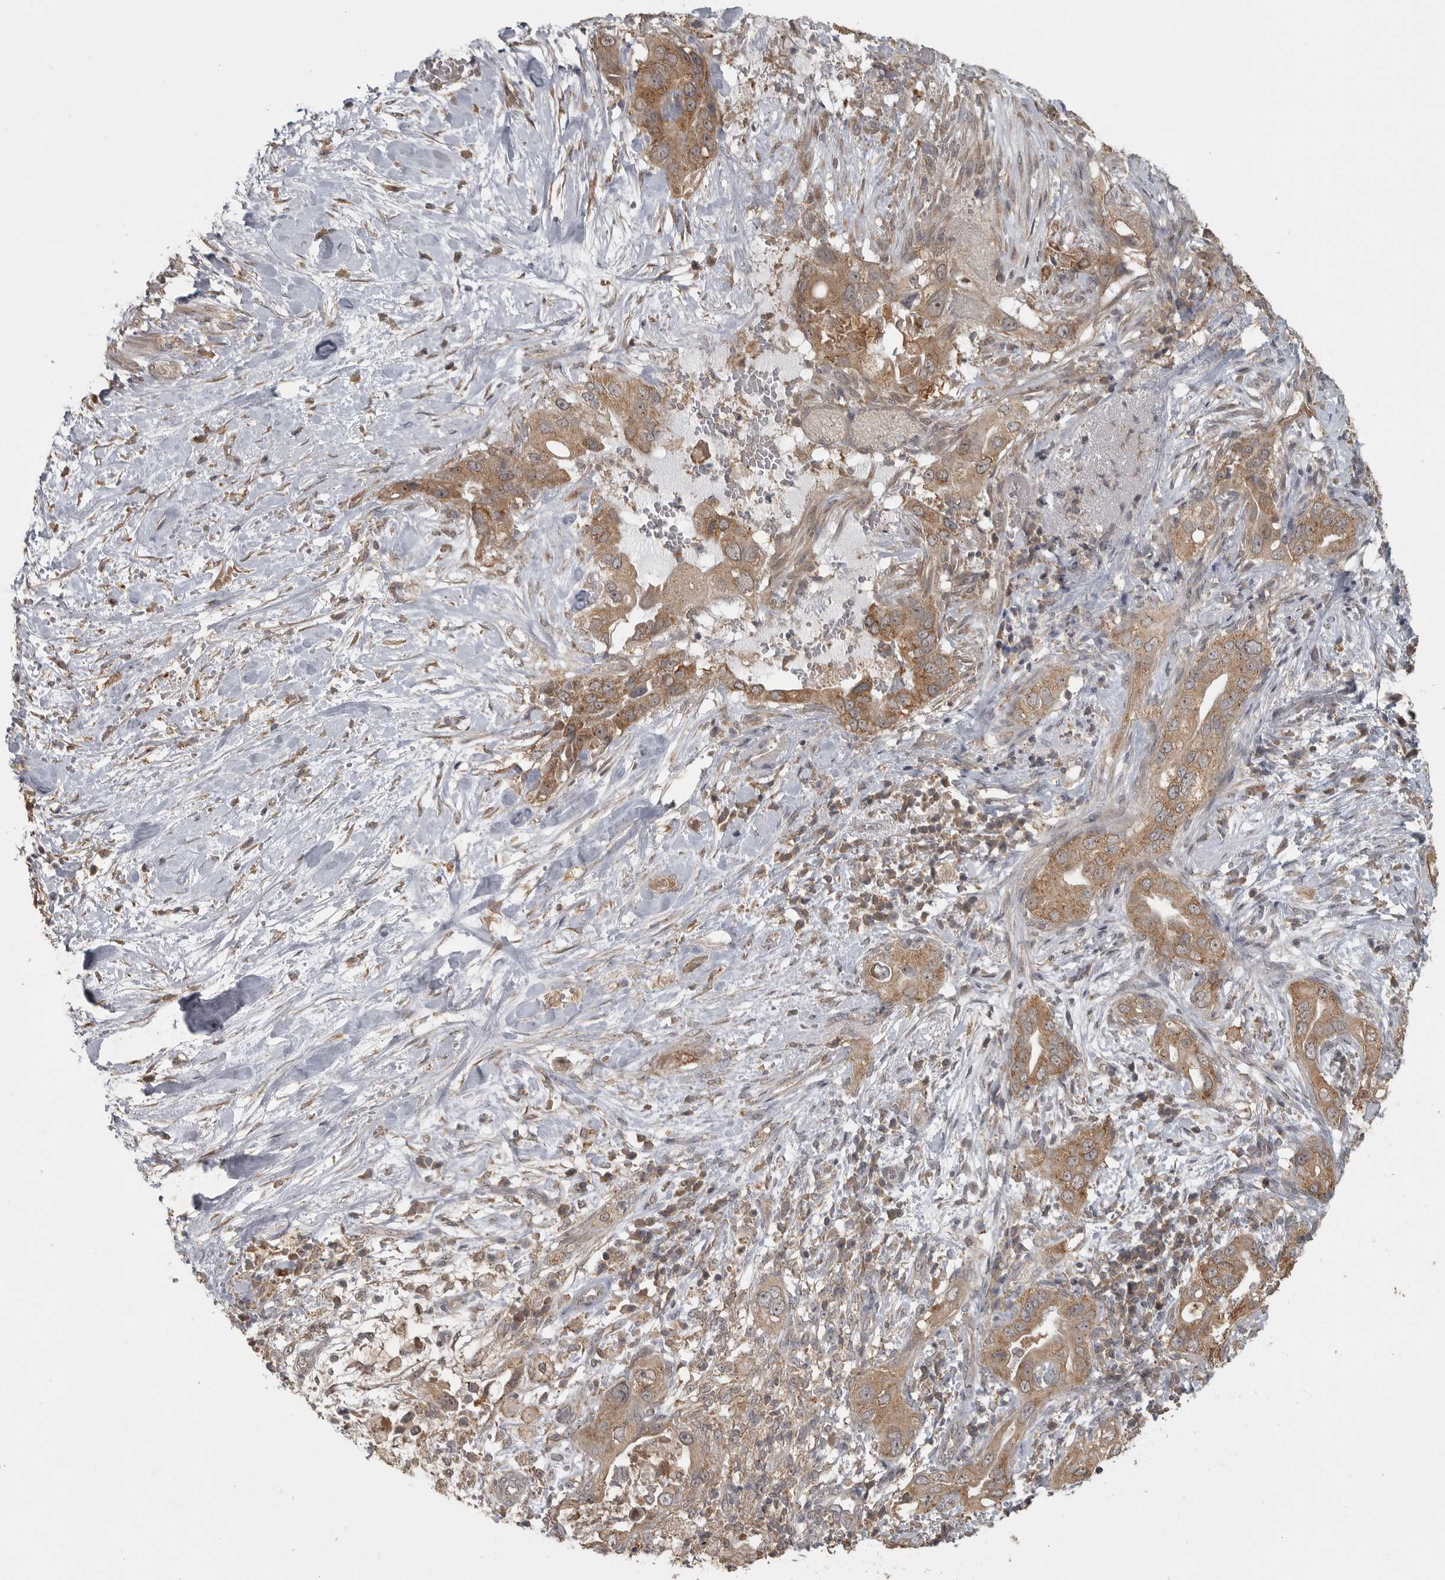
{"staining": {"intensity": "moderate", "quantity": ">75%", "location": "cytoplasmic/membranous"}, "tissue": "pancreatic cancer", "cell_type": "Tumor cells", "image_type": "cancer", "snomed": [{"axis": "morphology", "description": "Inflammation, NOS"}, {"axis": "morphology", "description": "Adenocarcinoma, NOS"}, {"axis": "topography", "description": "Pancreas"}], "caption": "This photomicrograph demonstrates immunohistochemistry (IHC) staining of pancreatic cancer (adenocarcinoma), with medium moderate cytoplasmic/membranous expression in about >75% of tumor cells.", "gene": "LLGL1", "patient": {"sex": "female", "age": 56}}